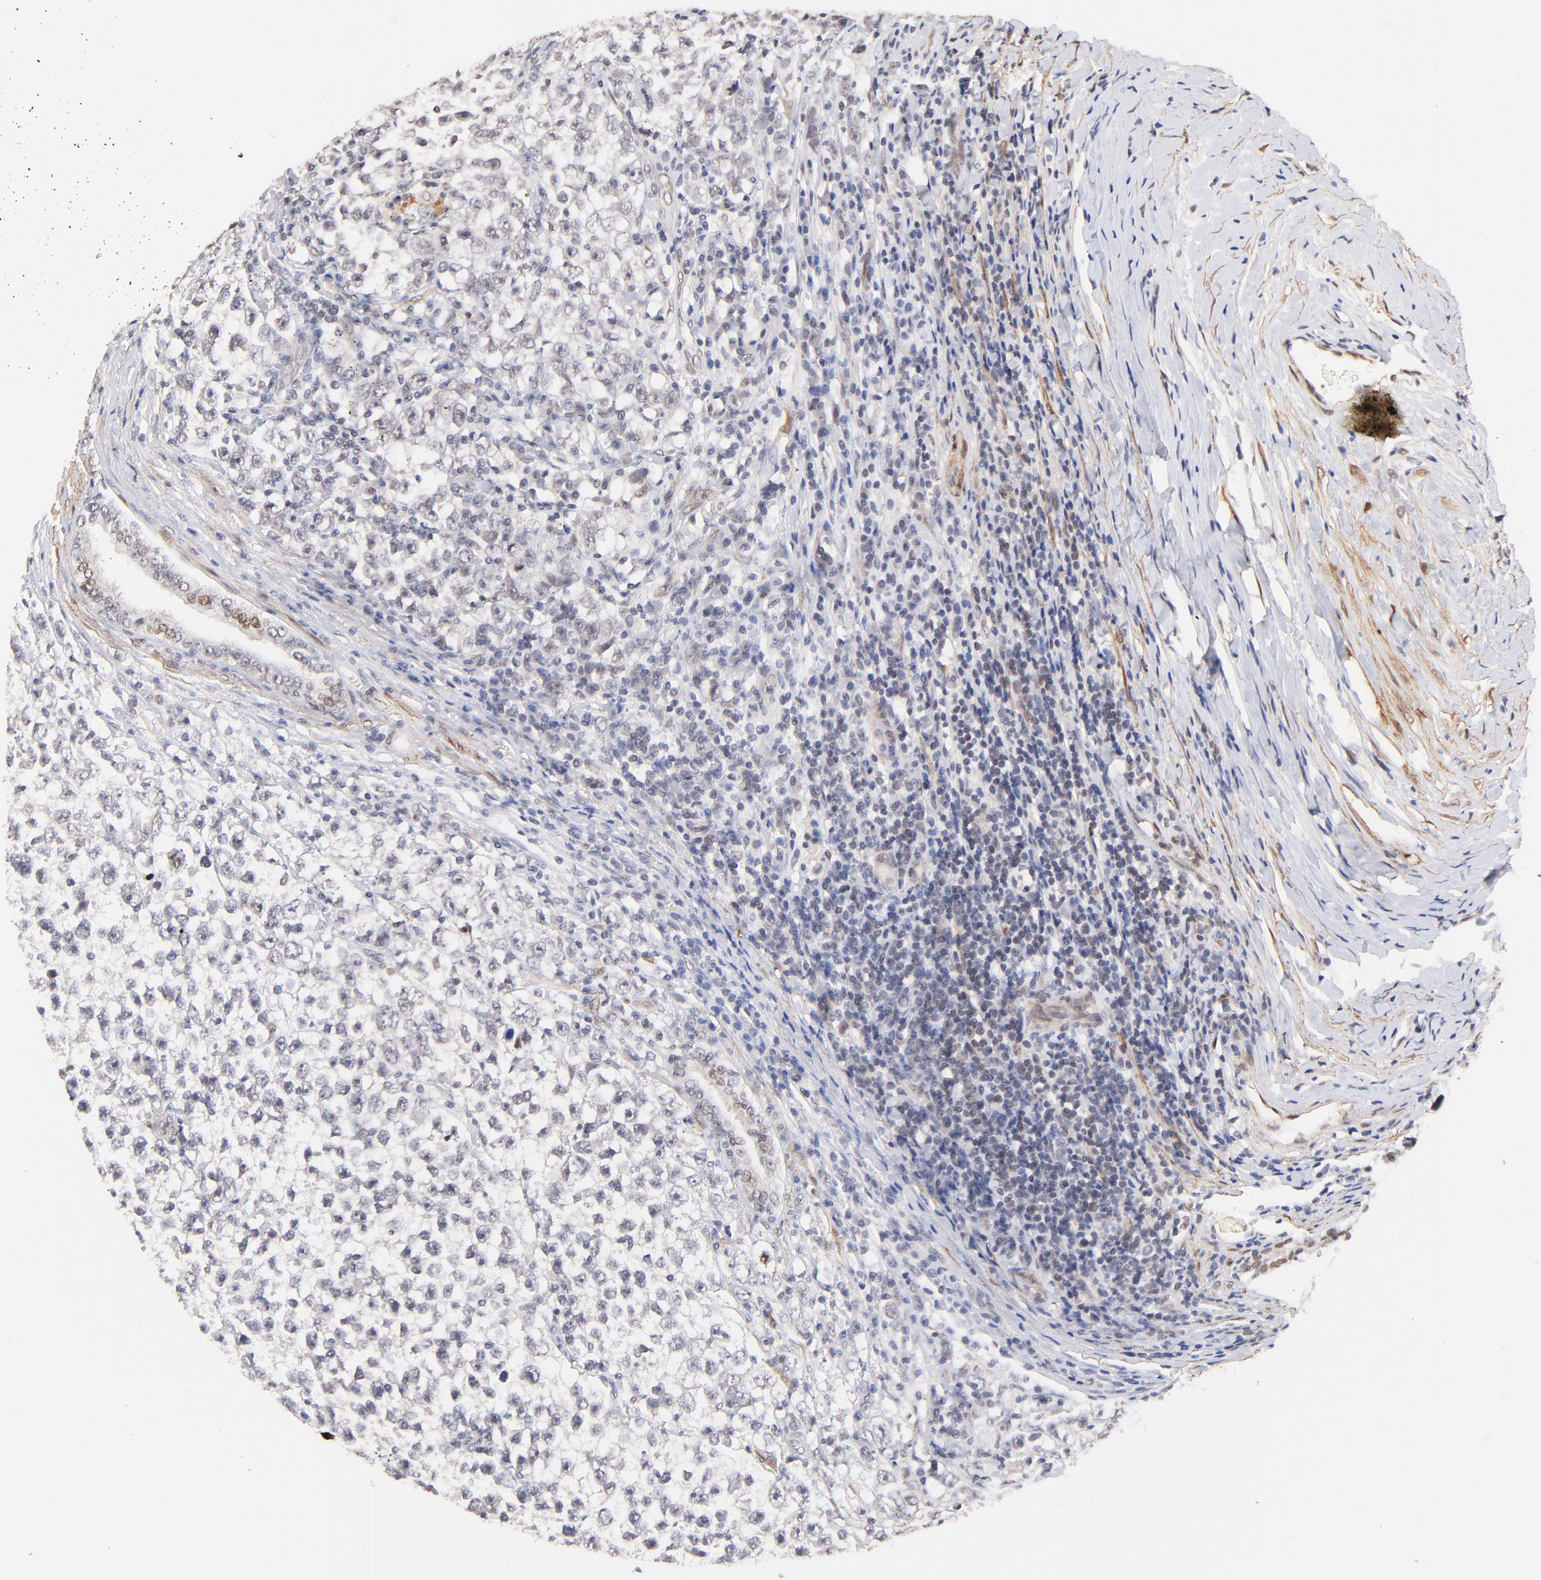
{"staining": {"intensity": "weak", "quantity": "<25%", "location": "nuclear"}, "tissue": "testis cancer", "cell_type": "Tumor cells", "image_type": "cancer", "snomed": [{"axis": "morphology", "description": "Seminoma, NOS"}, {"axis": "morphology", "description": "Carcinoma, Embryonal, NOS"}, {"axis": "topography", "description": "Testis"}], "caption": "High power microscopy histopathology image of an immunohistochemistry image of testis cancer (seminoma), revealing no significant staining in tumor cells.", "gene": "ZFP92", "patient": {"sex": "male", "age": 30}}